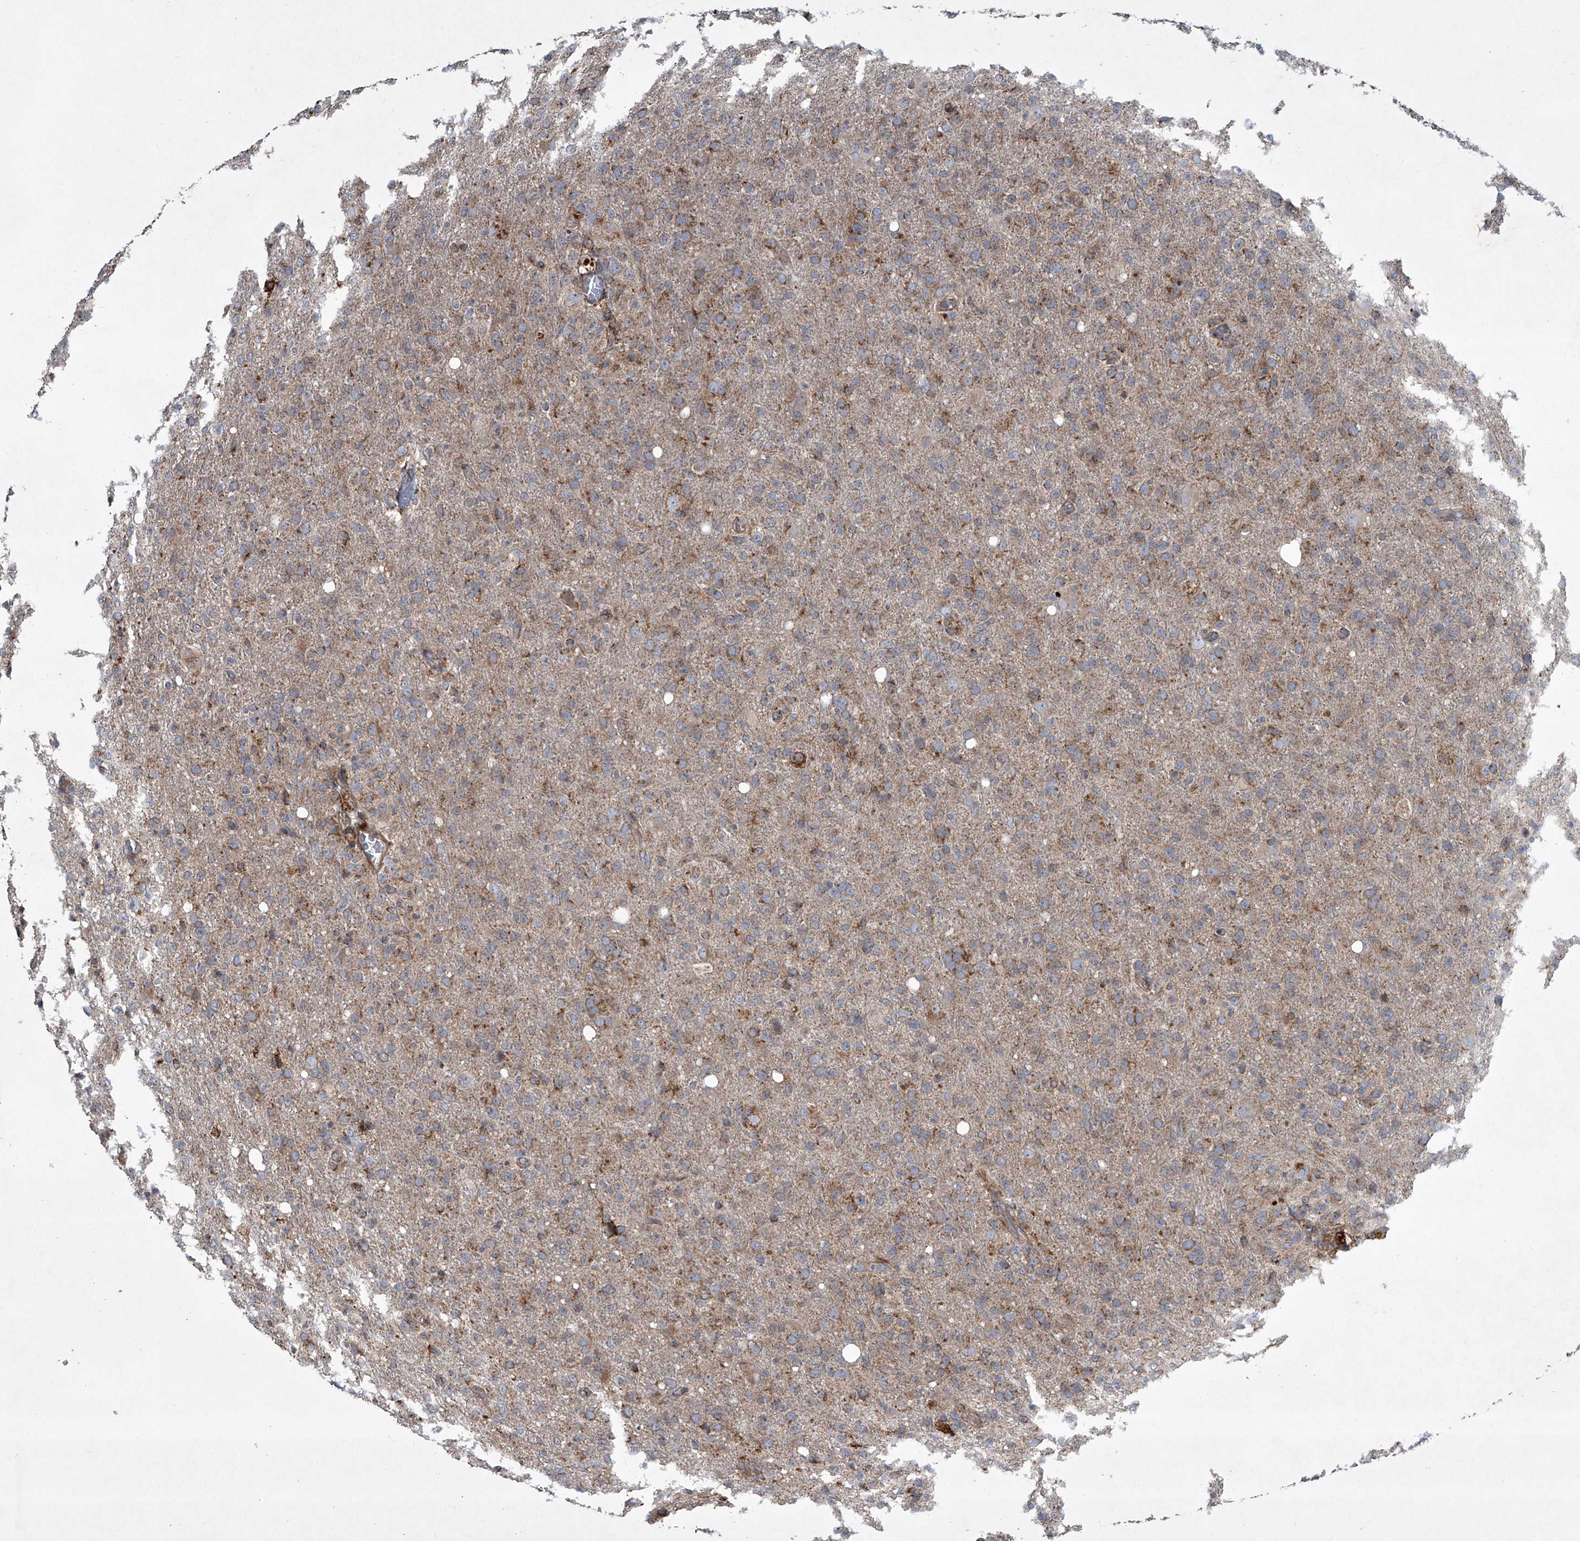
{"staining": {"intensity": "moderate", "quantity": ">75%", "location": "cytoplasmic/membranous"}, "tissue": "glioma", "cell_type": "Tumor cells", "image_type": "cancer", "snomed": [{"axis": "morphology", "description": "Glioma, malignant, High grade"}, {"axis": "topography", "description": "Brain"}], "caption": "An IHC image of neoplastic tissue is shown. Protein staining in brown shows moderate cytoplasmic/membranous positivity in glioma within tumor cells. Immunohistochemistry stains the protein in brown and the nuclei are stained blue.", "gene": "STRADA", "patient": {"sex": "female", "age": 57}}